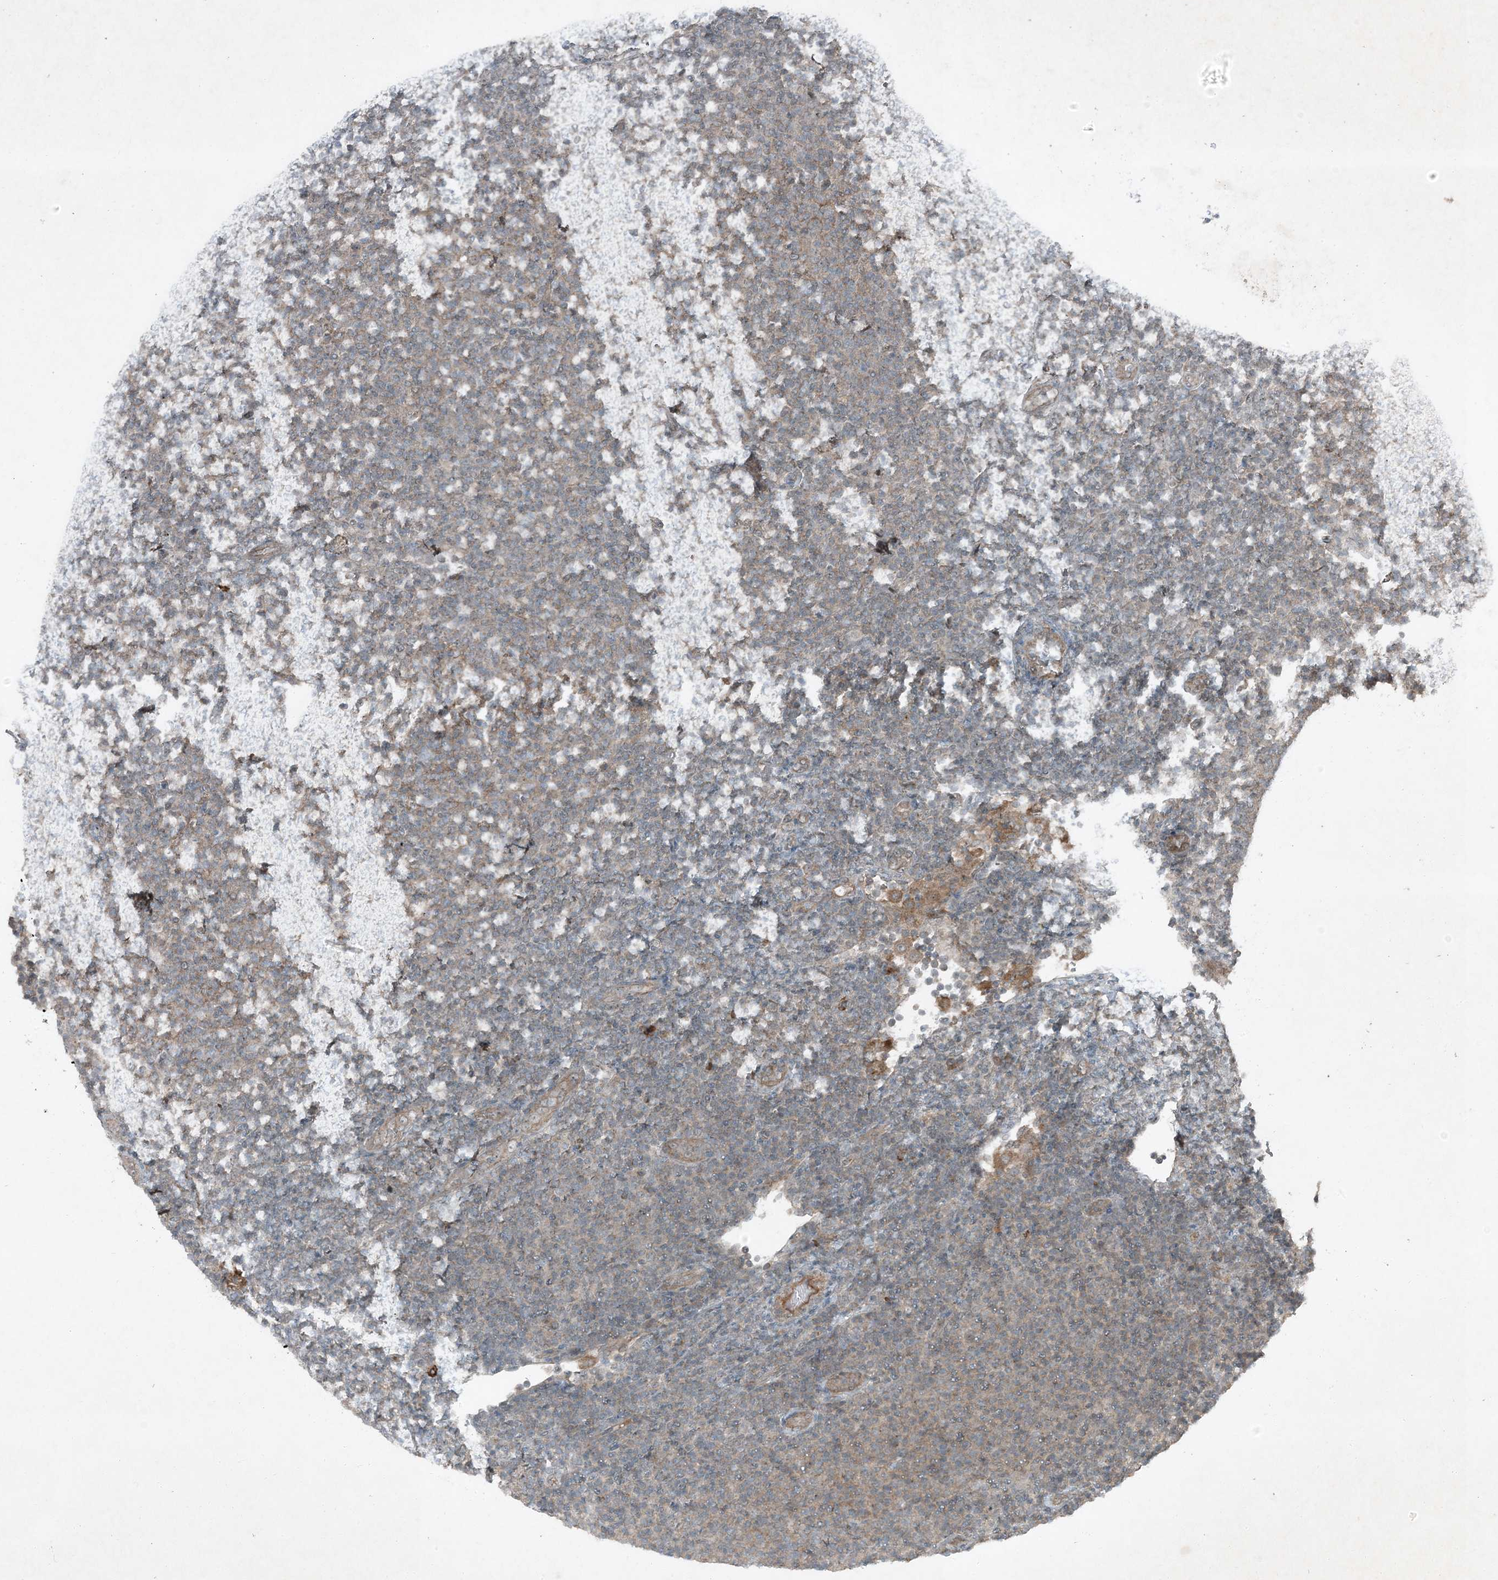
{"staining": {"intensity": "negative", "quantity": "none", "location": "none"}, "tissue": "lymphoma", "cell_type": "Tumor cells", "image_type": "cancer", "snomed": [{"axis": "morphology", "description": "Malignant lymphoma, non-Hodgkin's type, Low grade"}, {"axis": "topography", "description": "Lymph node"}], "caption": "A micrograph of human malignant lymphoma, non-Hodgkin's type (low-grade) is negative for staining in tumor cells.", "gene": "MDN1", "patient": {"sex": "male", "age": 66}}